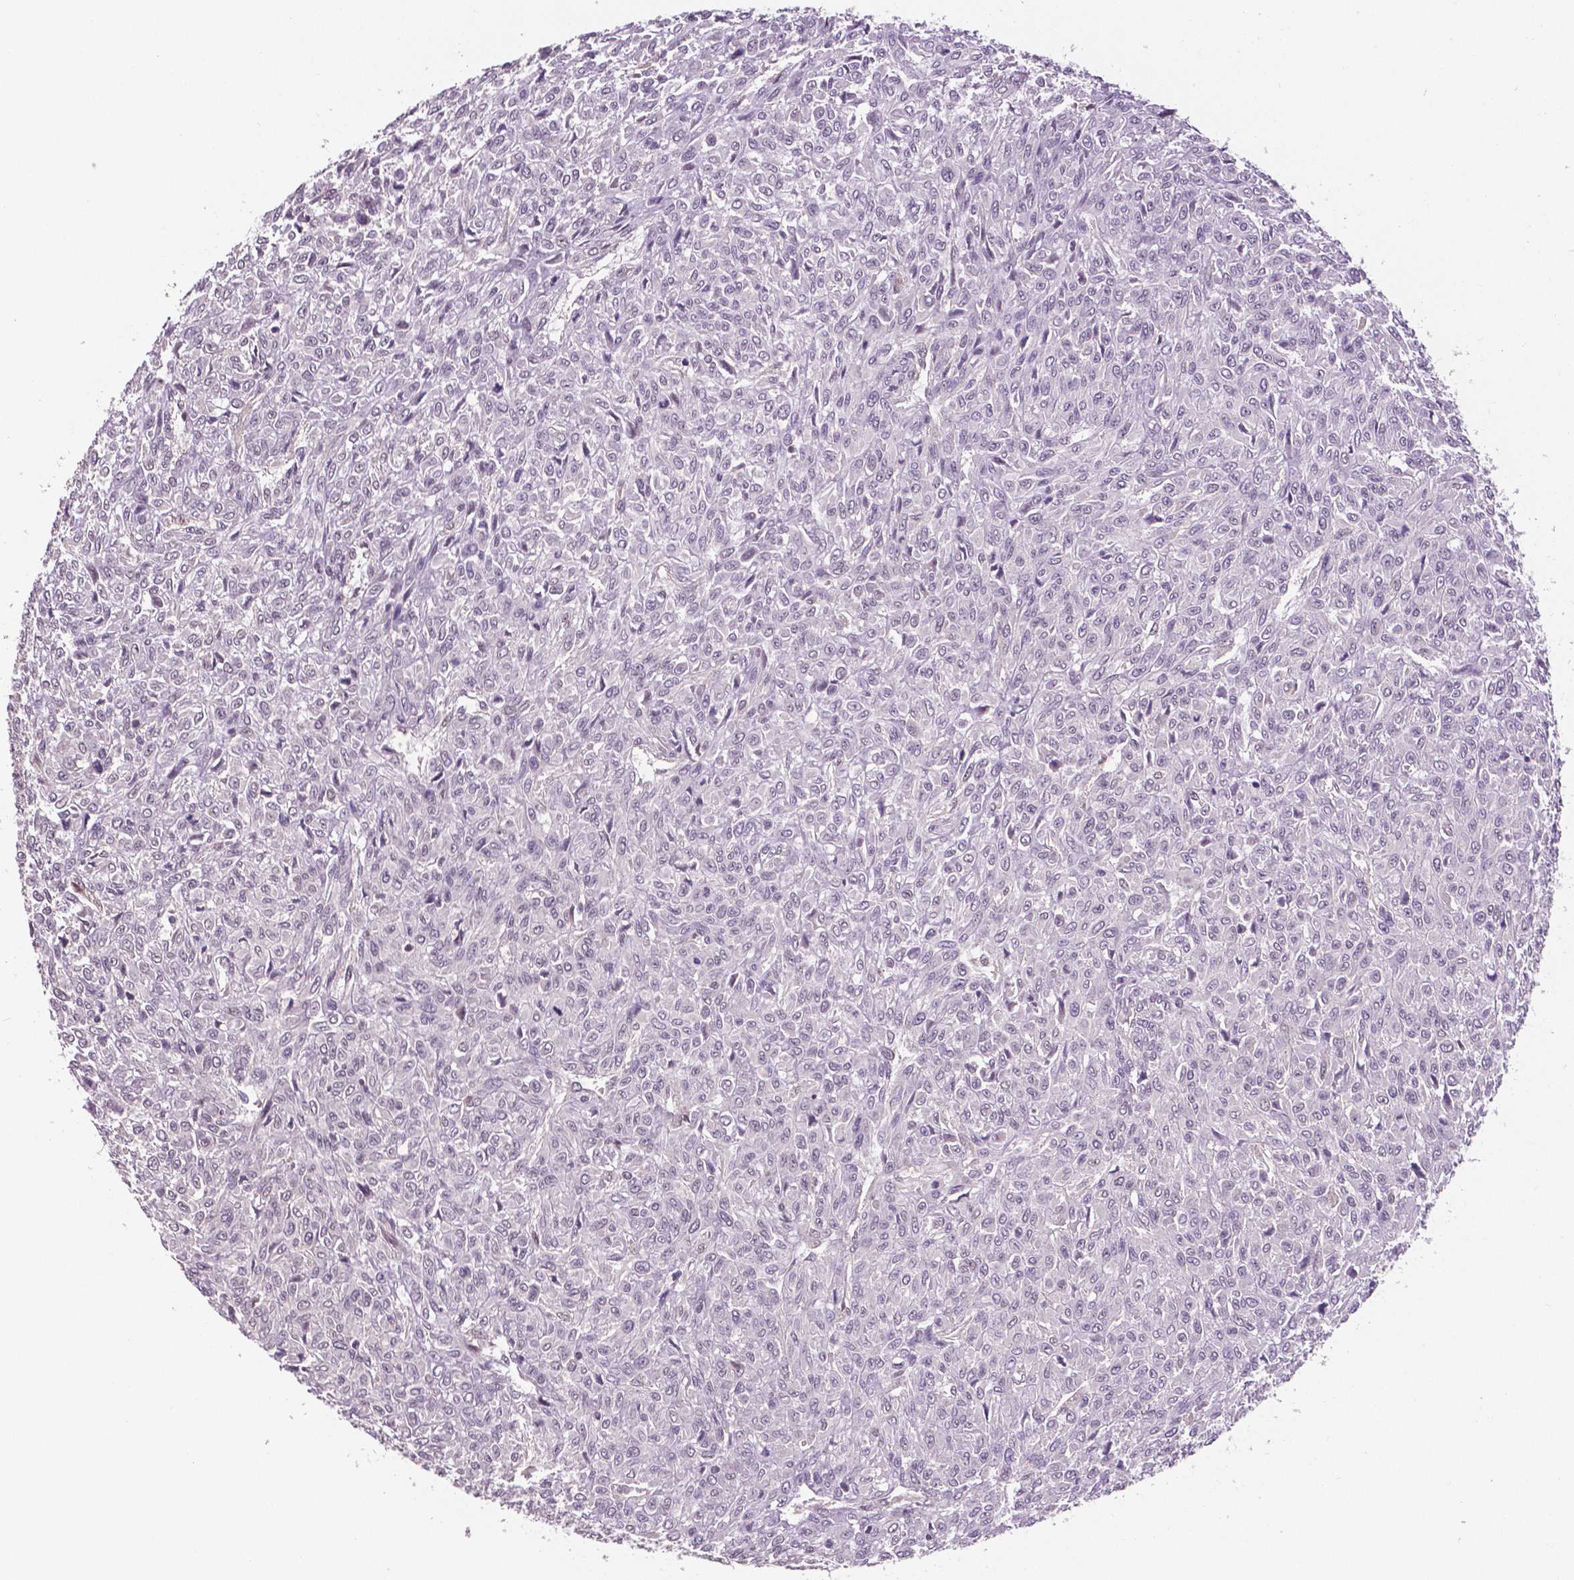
{"staining": {"intensity": "negative", "quantity": "none", "location": "none"}, "tissue": "renal cancer", "cell_type": "Tumor cells", "image_type": "cancer", "snomed": [{"axis": "morphology", "description": "Adenocarcinoma, NOS"}, {"axis": "topography", "description": "Kidney"}], "caption": "IHC photomicrograph of renal cancer (adenocarcinoma) stained for a protein (brown), which shows no staining in tumor cells.", "gene": "STAT3", "patient": {"sex": "male", "age": 58}}